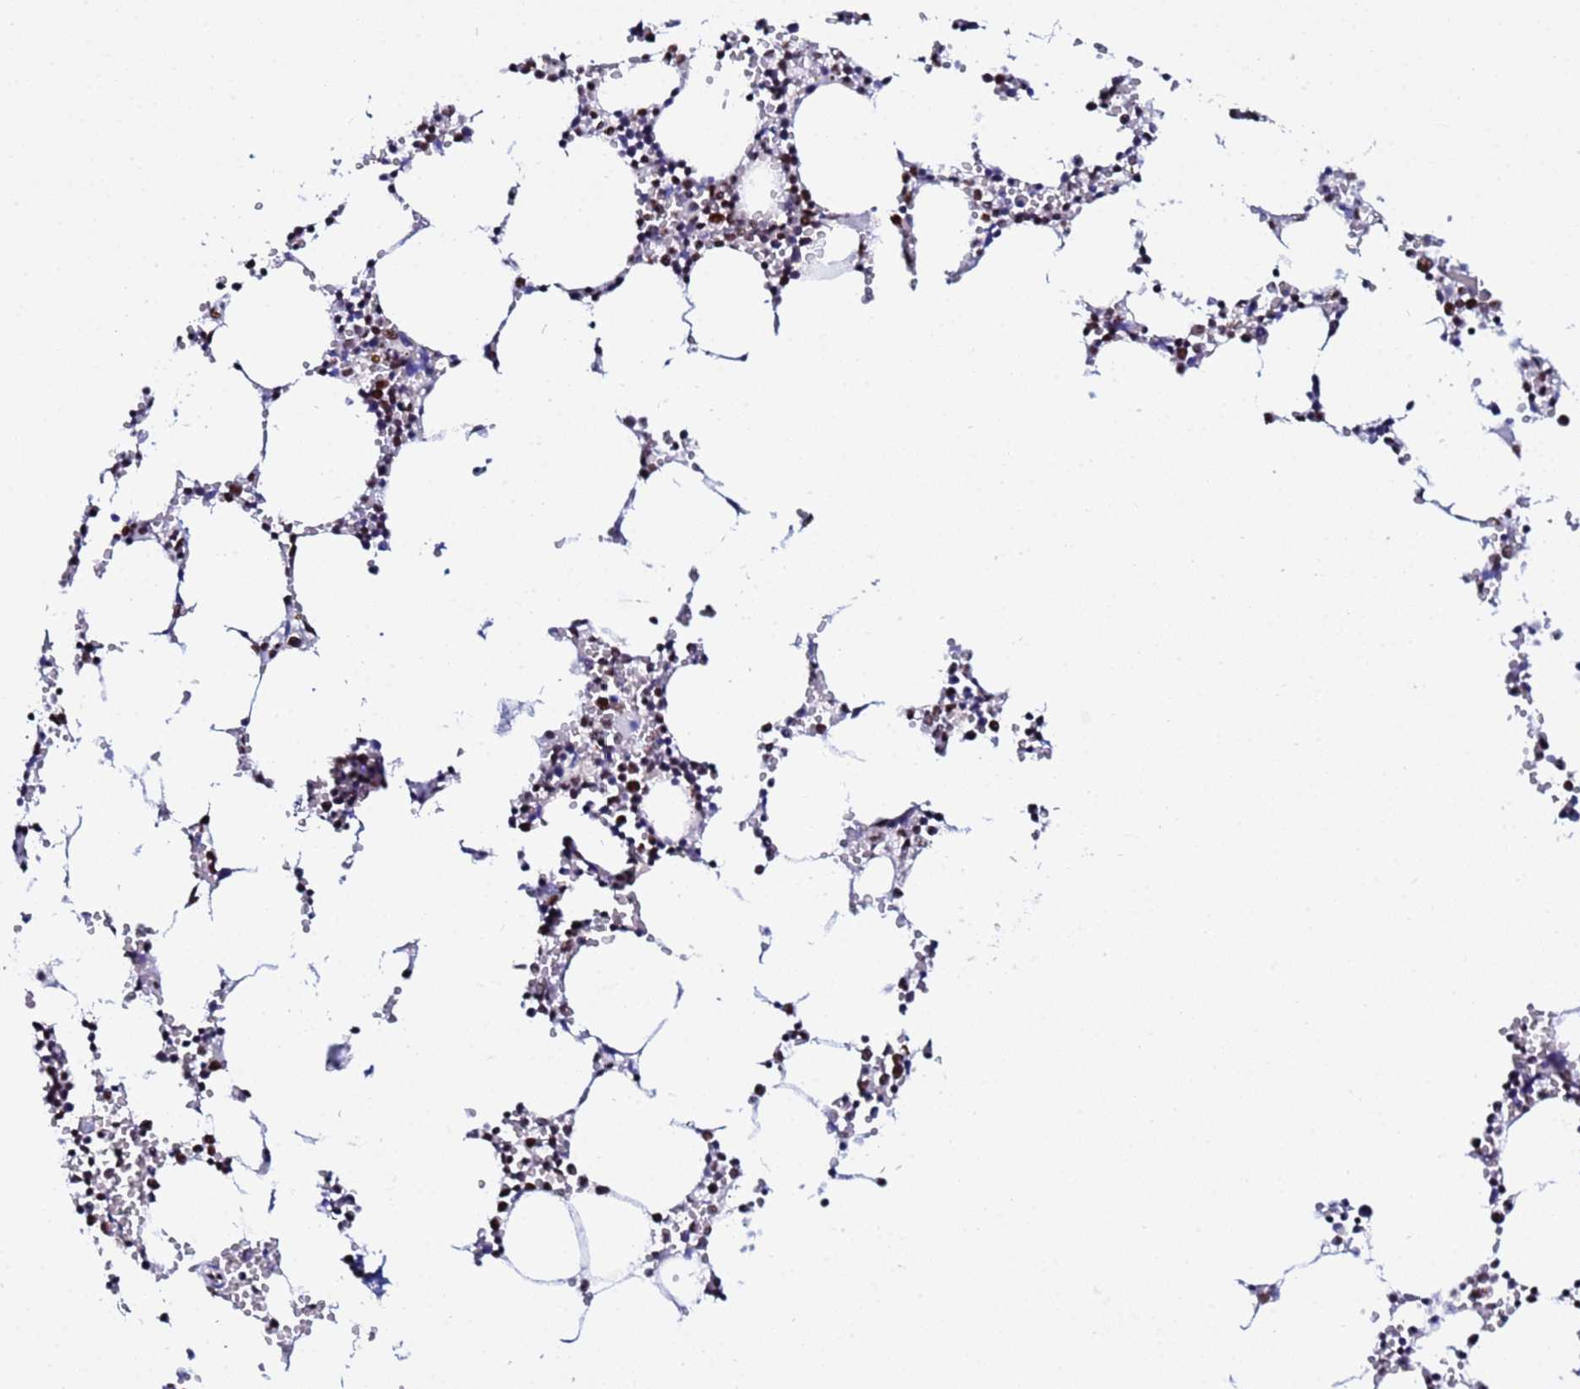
{"staining": {"intensity": "moderate", "quantity": "25%-75%", "location": "nuclear"}, "tissue": "bone marrow", "cell_type": "Hematopoietic cells", "image_type": "normal", "snomed": [{"axis": "morphology", "description": "Normal tissue, NOS"}, {"axis": "topography", "description": "Bone marrow"}], "caption": "Human bone marrow stained for a protein (brown) demonstrates moderate nuclear positive expression in approximately 25%-75% of hematopoietic cells.", "gene": "SNRPA1", "patient": {"sex": "female", "age": 64}}